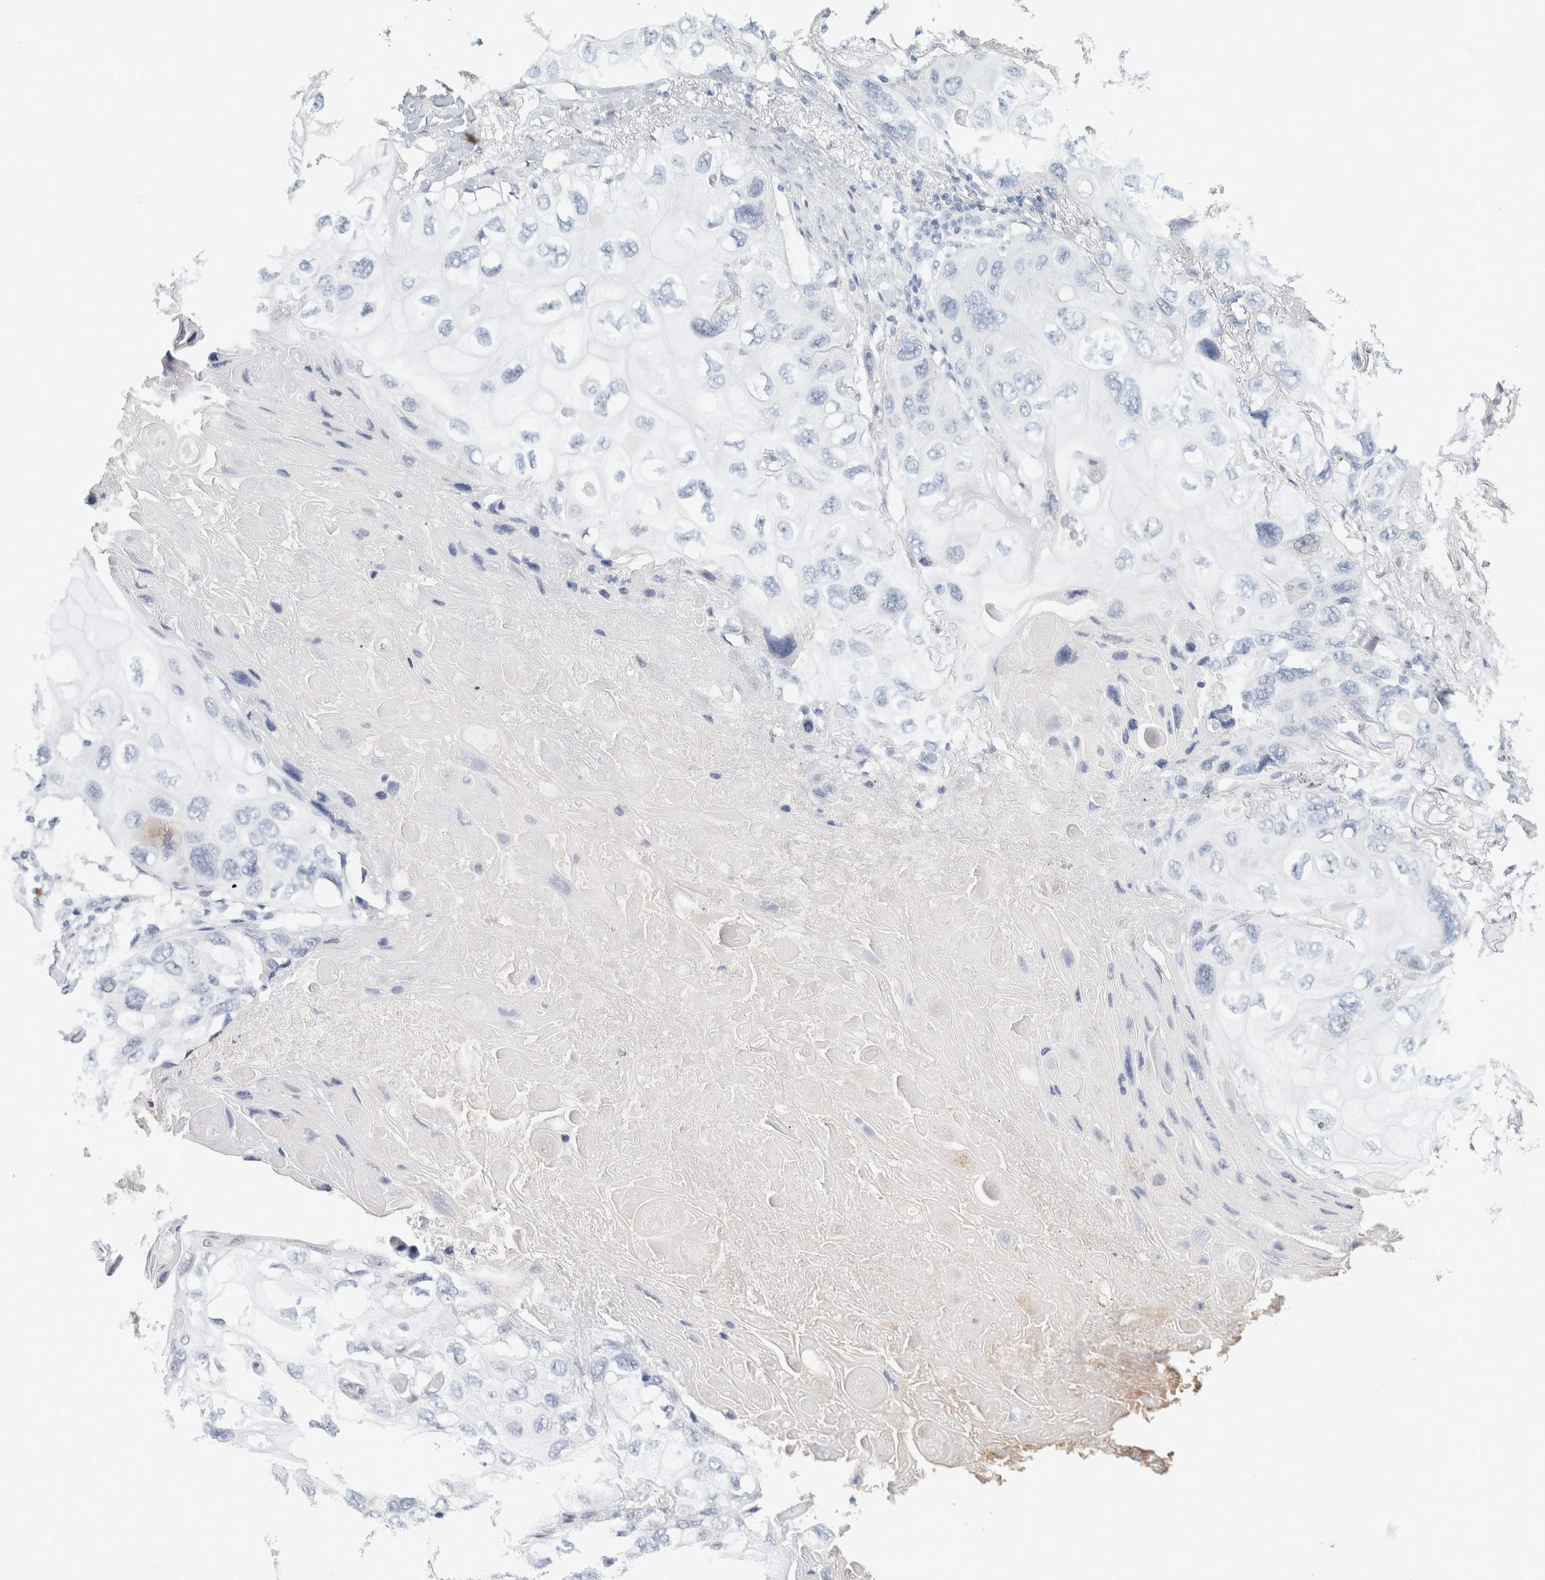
{"staining": {"intensity": "negative", "quantity": "none", "location": "none"}, "tissue": "lung cancer", "cell_type": "Tumor cells", "image_type": "cancer", "snomed": [{"axis": "morphology", "description": "Squamous cell carcinoma, NOS"}, {"axis": "topography", "description": "Lung"}], "caption": "Immunohistochemistry of lung cancer reveals no positivity in tumor cells. (DAB (3,3'-diaminobenzidine) IHC, high magnification).", "gene": "IL6", "patient": {"sex": "female", "age": 73}}